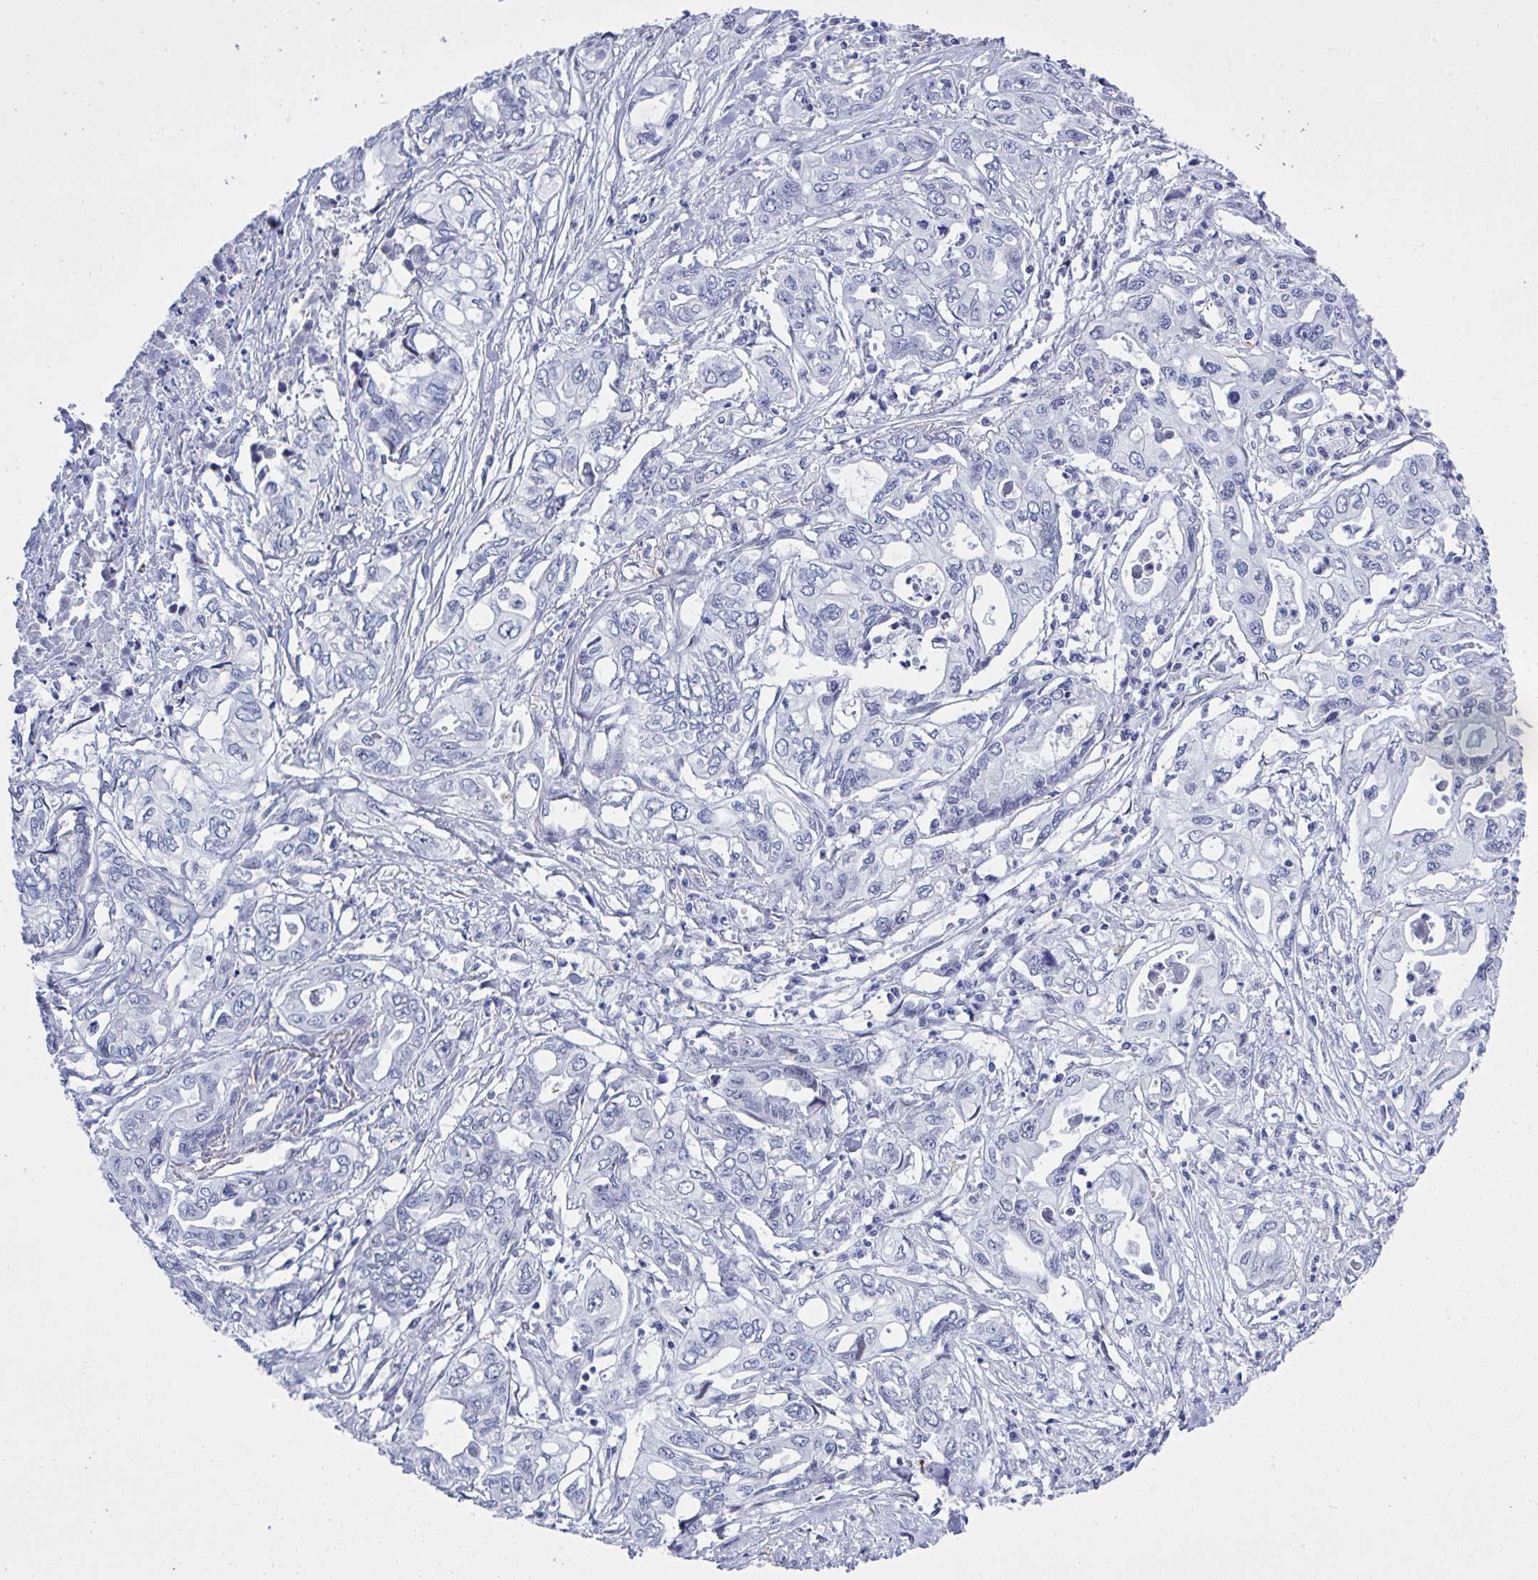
{"staining": {"intensity": "negative", "quantity": "none", "location": "none"}, "tissue": "pancreatic cancer", "cell_type": "Tumor cells", "image_type": "cancer", "snomed": [{"axis": "morphology", "description": "Adenocarcinoma, NOS"}, {"axis": "topography", "description": "Pancreas"}], "caption": "Pancreatic cancer was stained to show a protein in brown. There is no significant positivity in tumor cells.", "gene": "MFSD4A", "patient": {"sex": "male", "age": 68}}